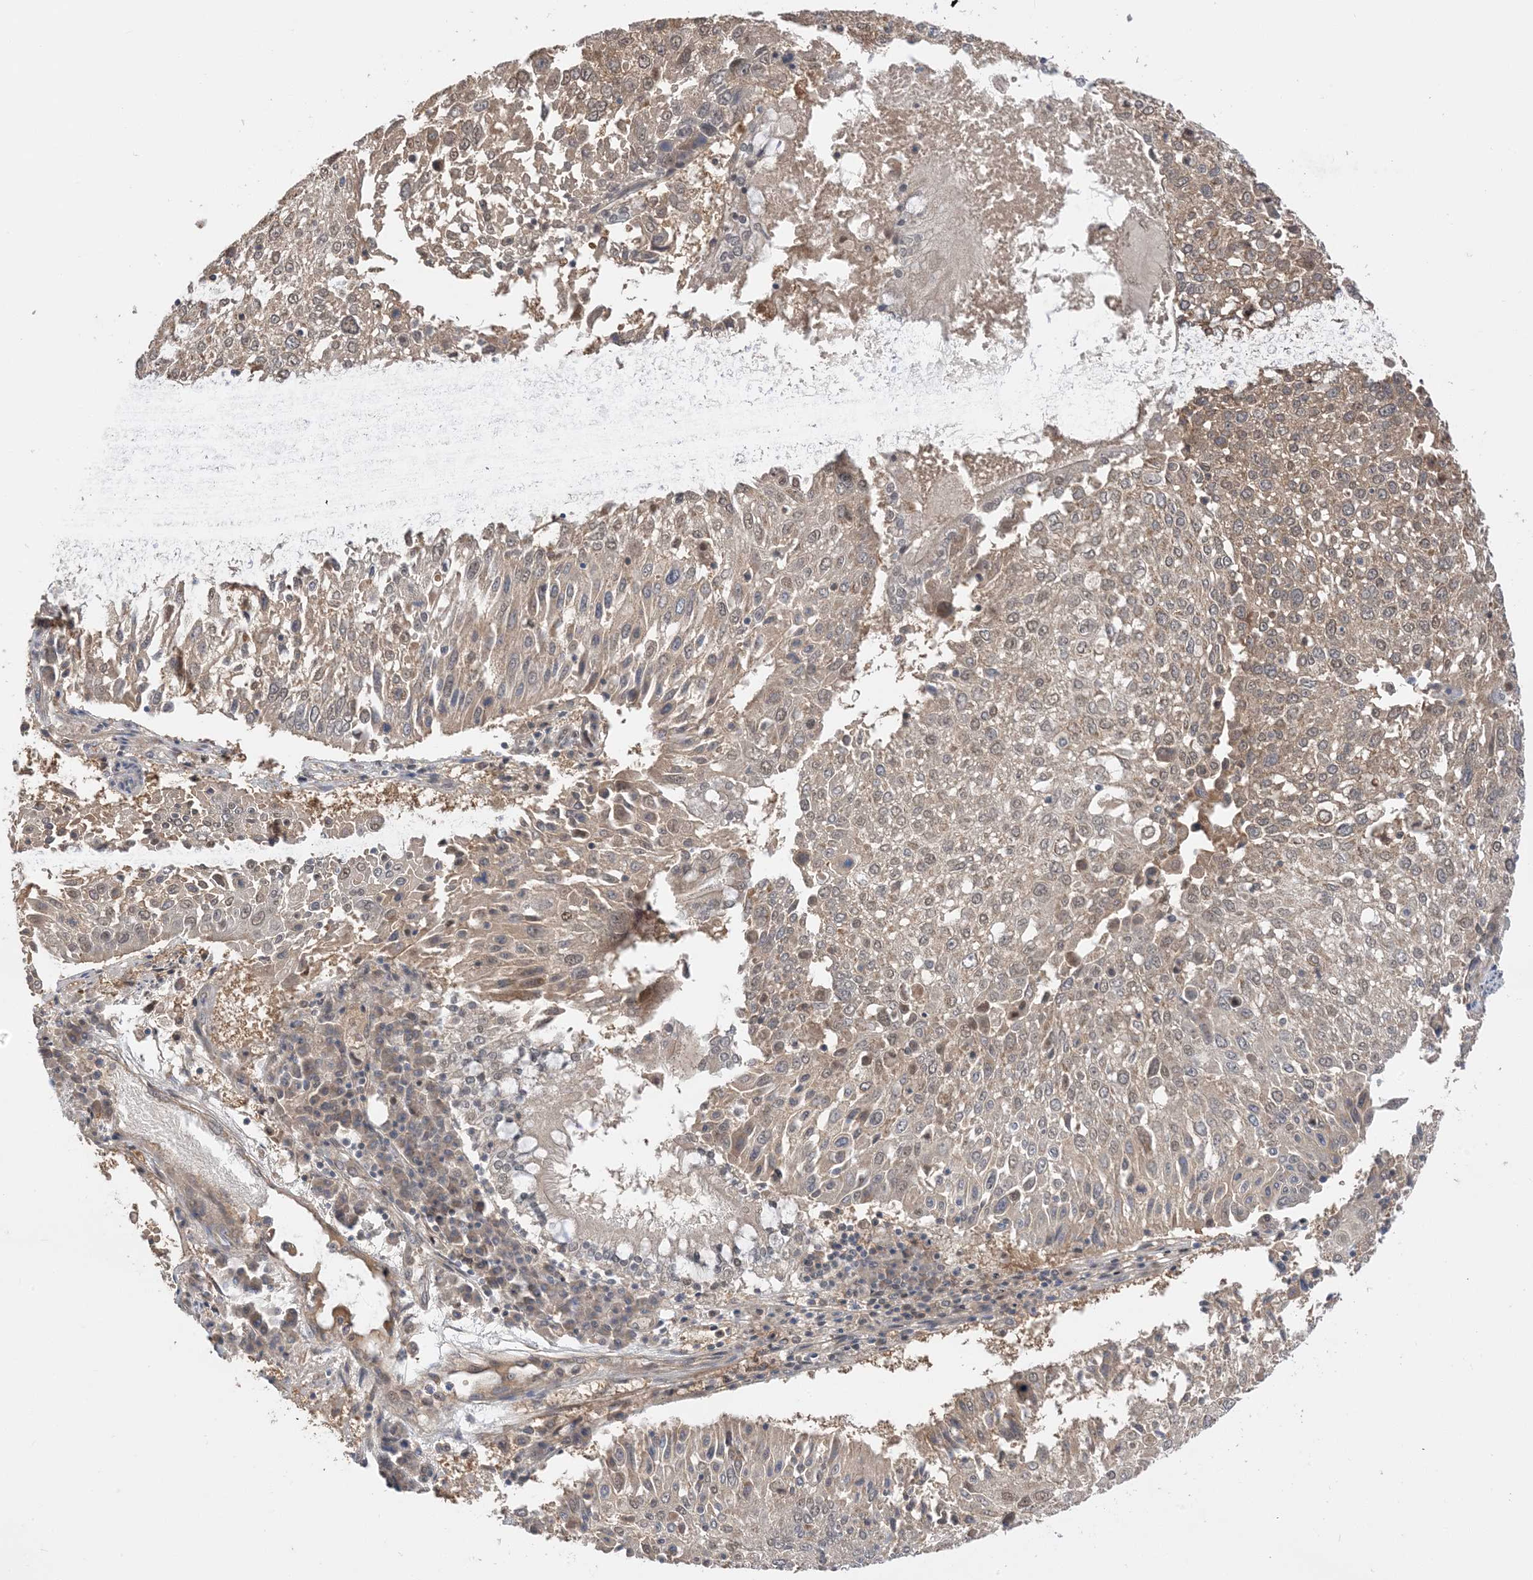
{"staining": {"intensity": "weak", "quantity": ">75%", "location": "cytoplasmic/membranous"}, "tissue": "lung cancer", "cell_type": "Tumor cells", "image_type": "cancer", "snomed": [{"axis": "morphology", "description": "Squamous cell carcinoma, NOS"}, {"axis": "topography", "description": "Lung"}], "caption": "Protein expression analysis of squamous cell carcinoma (lung) demonstrates weak cytoplasmic/membranous staining in approximately >75% of tumor cells.", "gene": "WDR26", "patient": {"sex": "male", "age": 65}}